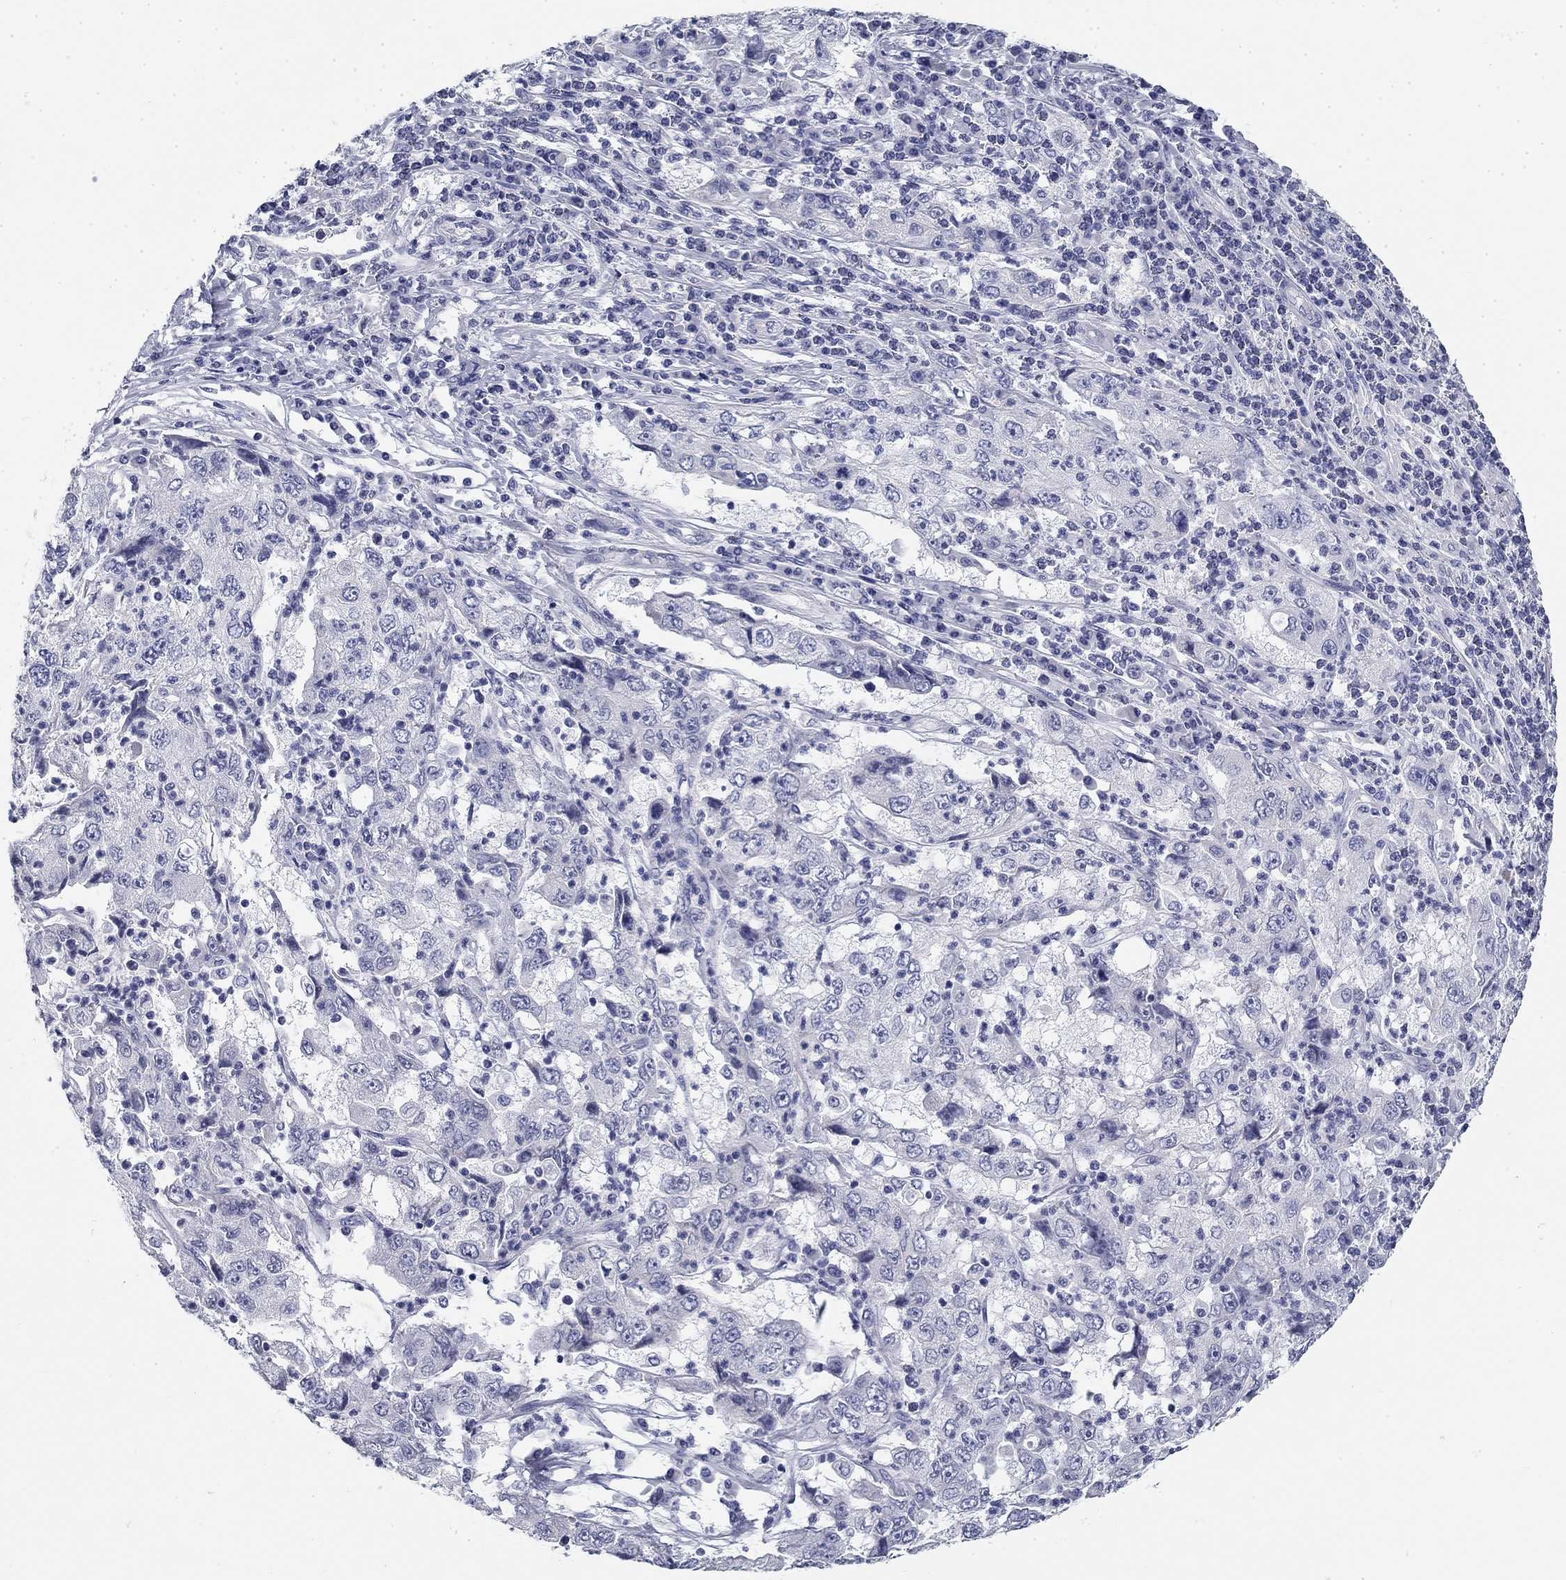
{"staining": {"intensity": "negative", "quantity": "none", "location": "none"}, "tissue": "cervical cancer", "cell_type": "Tumor cells", "image_type": "cancer", "snomed": [{"axis": "morphology", "description": "Squamous cell carcinoma, NOS"}, {"axis": "topography", "description": "Cervix"}], "caption": "This is an IHC histopathology image of human cervical cancer (squamous cell carcinoma). There is no positivity in tumor cells.", "gene": "GALNTL5", "patient": {"sex": "female", "age": 36}}